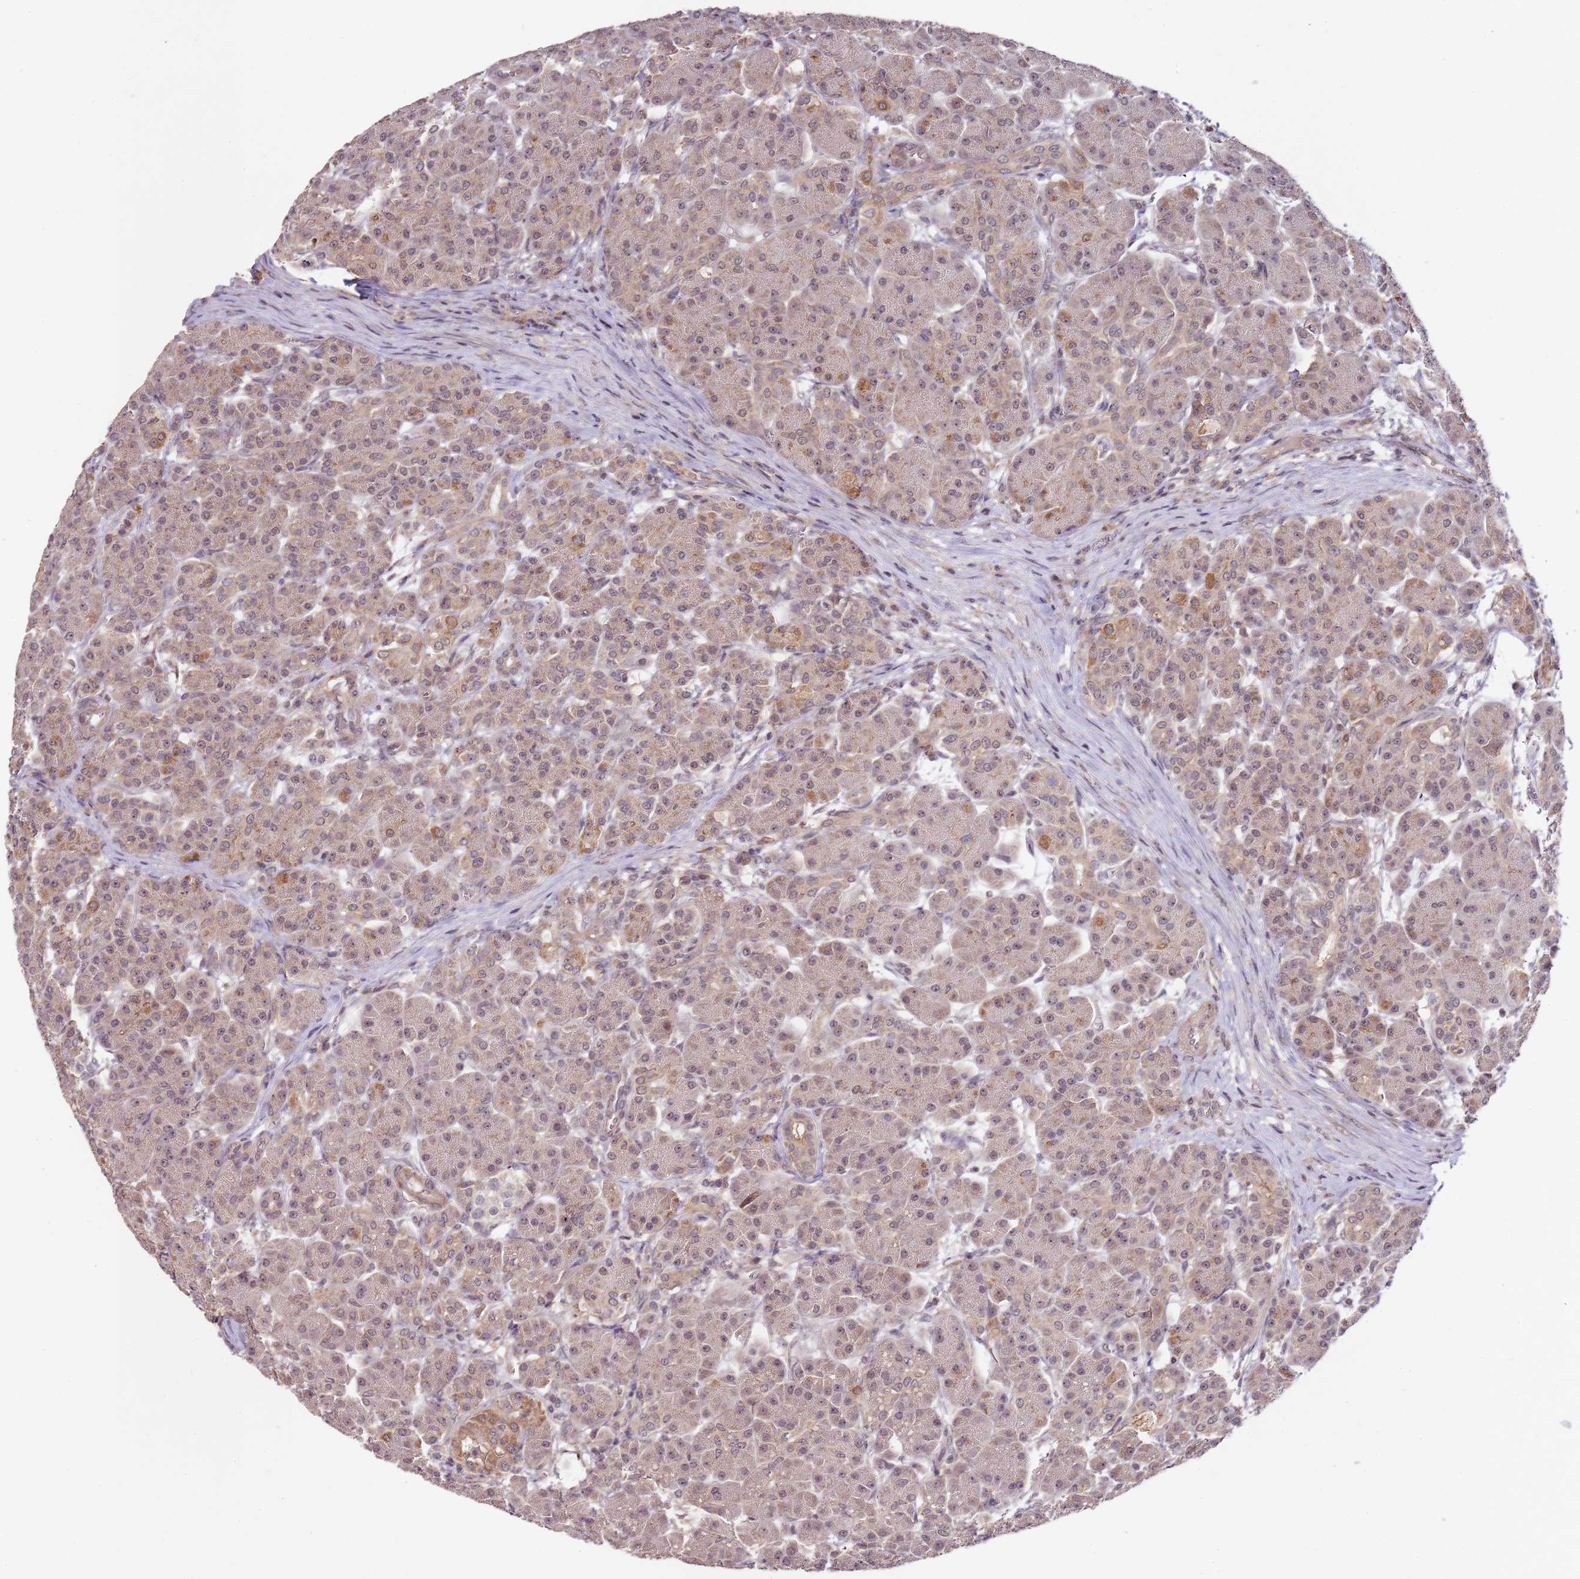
{"staining": {"intensity": "moderate", "quantity": ">75%", "location": "cytoplasmic/membranous,nuclear"}, "tissue": "pancreas", "cell_type": "Exocrine glandular cells", "image_type": "normal", "snomed": [{"axis": "morphology", "description": "Normal tissue, NOS"}, {"axis": "topography", "description": "Pancreas"}], "caption": "Immunohistochemistry micrograph of unremarkable pancreas: pancreas stained using IHC shows medium levels of moderate protein expression localized specifically in the cytoplasmic/membranous,nuclear of exocrine glandular cells, appearing as a cytoplasmic/membranous,nuclear brown color.", "gene": "LIN37", "patient": {"sex": "male", "age": 63}}